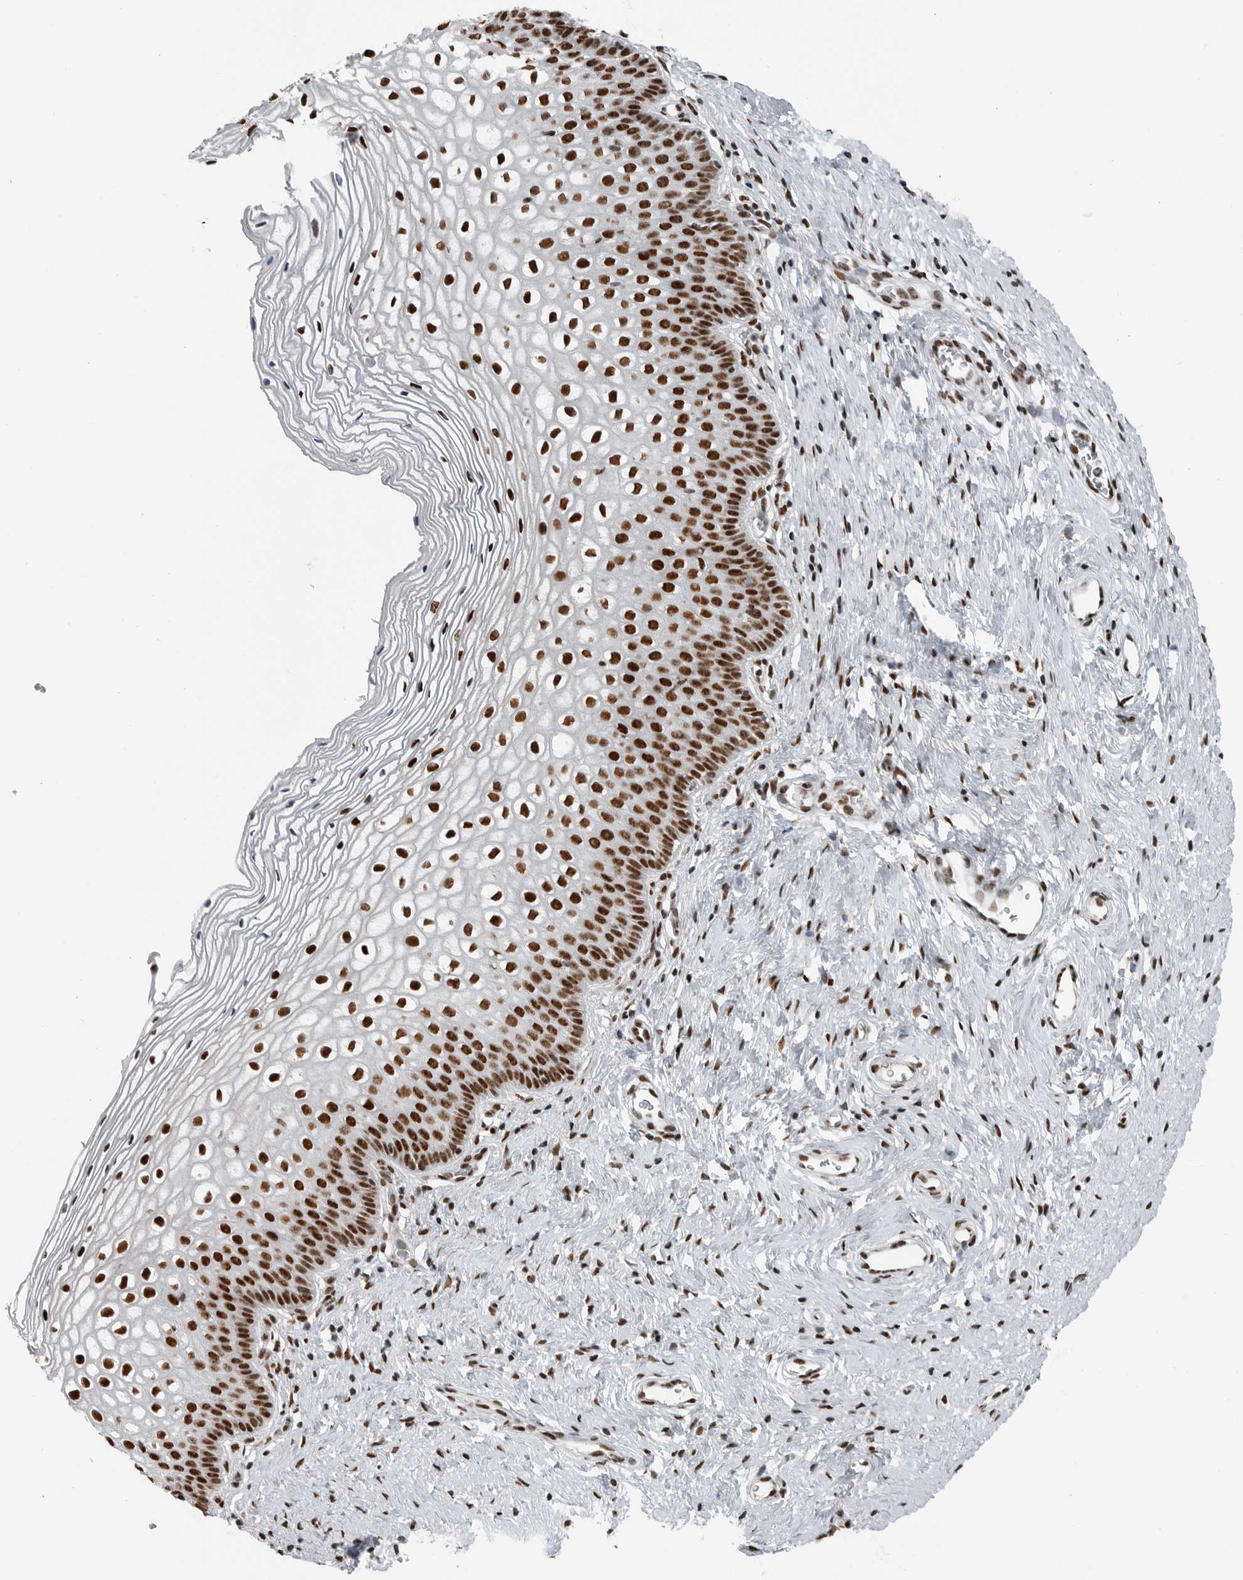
{"staining": {"intensity": "strong", "quantity": ">75%", "location": "nuclear"}, "tissue": "cervix", "cell_type": "Squamous epithelial cells", "image_type": "normal", "snomed": [{"axis": "morphology", "description": "Normal tissue, NOS"}, {"axis": "topography", "description": "Cervix"}], "caption": "This is a histology image of immunohistochemistry (IHC) staining of normal cervix, which shows strong staining in the nuclear of squamous epithelial cells.", "gene": "BLZF1", "patient": {"sex": "female", "age": 27}}